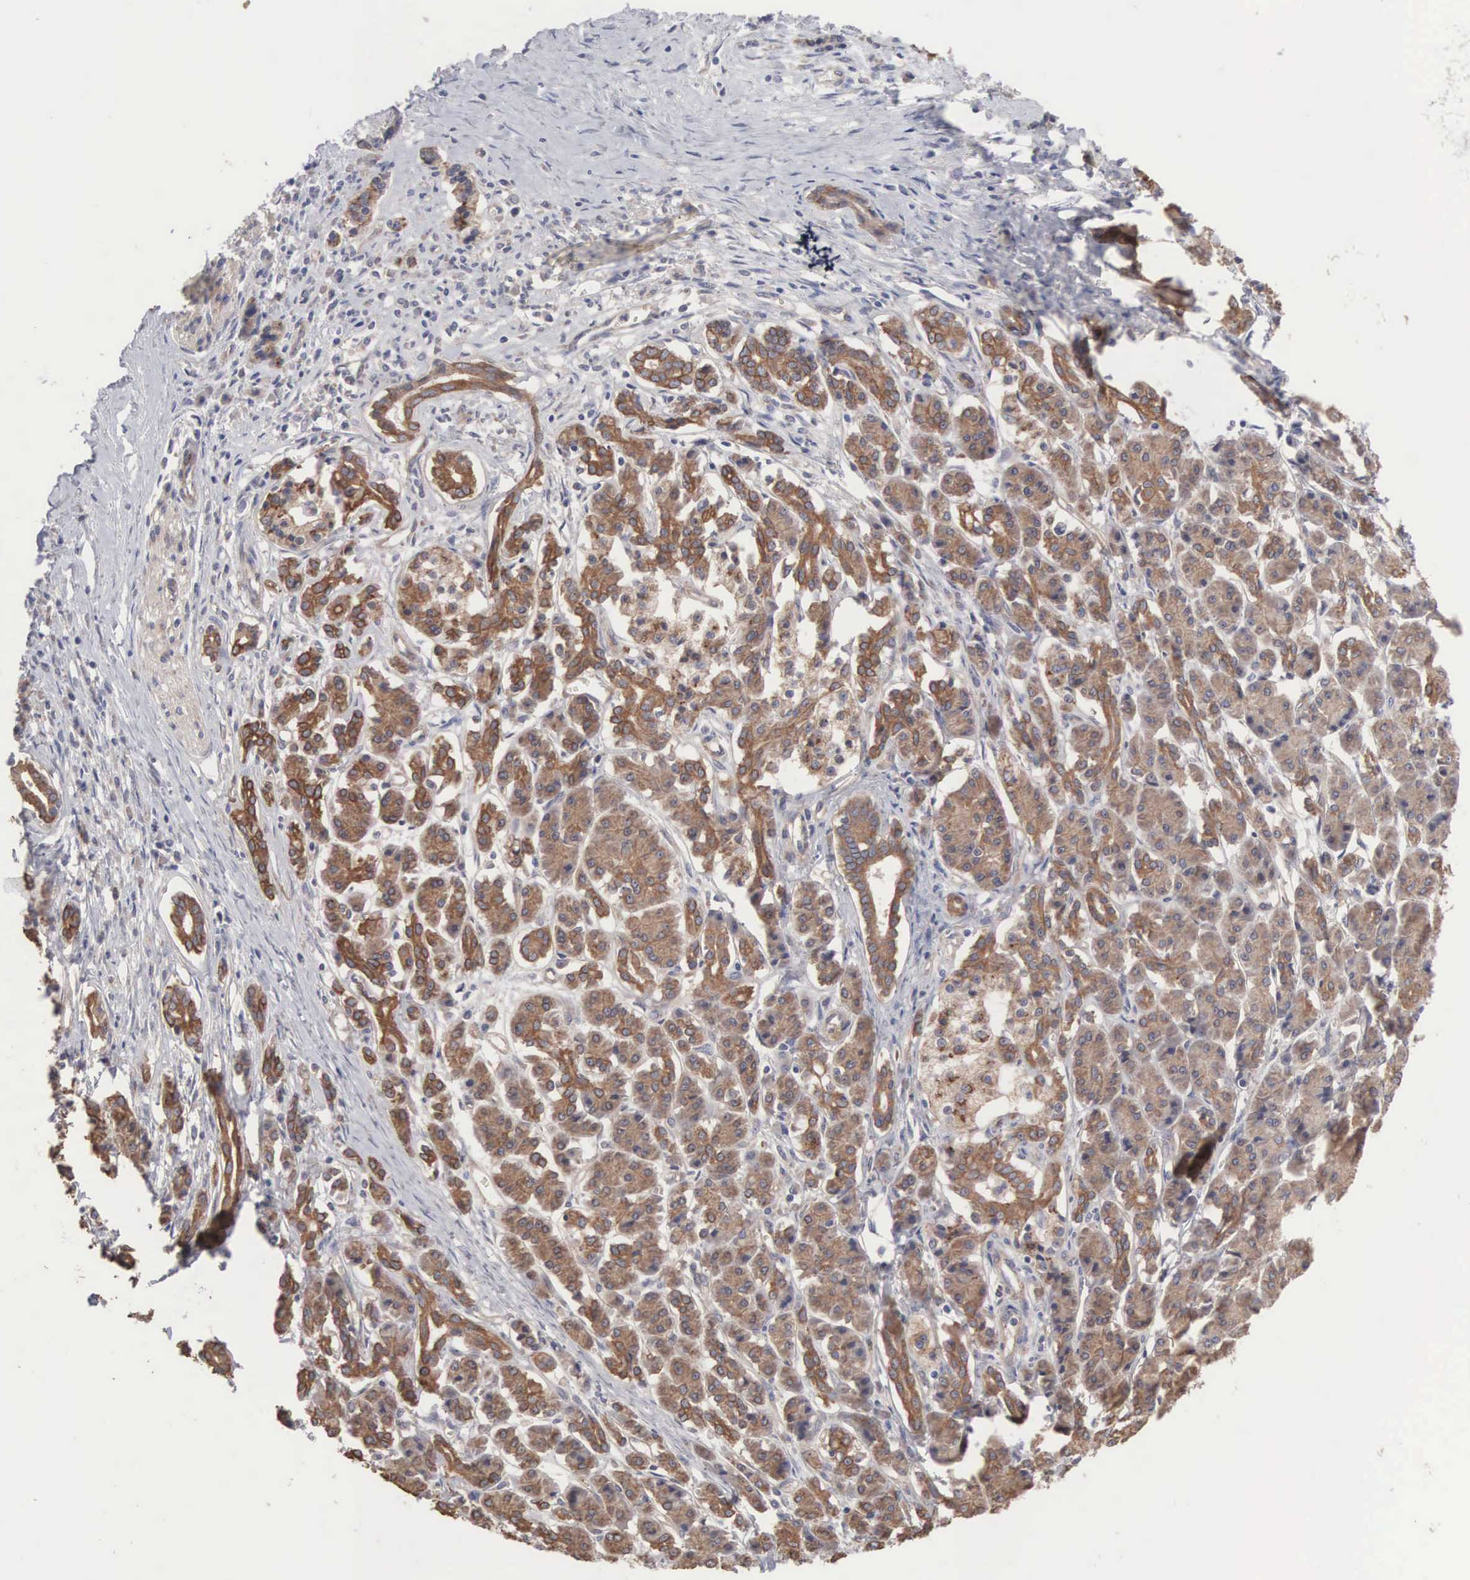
{"staining": {"intensity": "strong", "quantity": ">75%", "location": "cytoplasmic/membranous"}, "tissue": "pancreatic cancer", "cell_type": "Tumor cells", "image_type": "cancer", "snomed": [{"axis": "morphology", "description": "Adenocarcinoma, NOS"}, {"axis": "topography", "description": "Pancreas"}], "caption": "DAB (3,3'-diaminobenzidine) immunohistochemical staining of human pancreatic adenocarcinoma exhibits strong cytoplasmic/membranous protein staining in approximately >75% of tumor cells.", "gene": "INF2", "patient": {"sex": "male", "age": 59}}